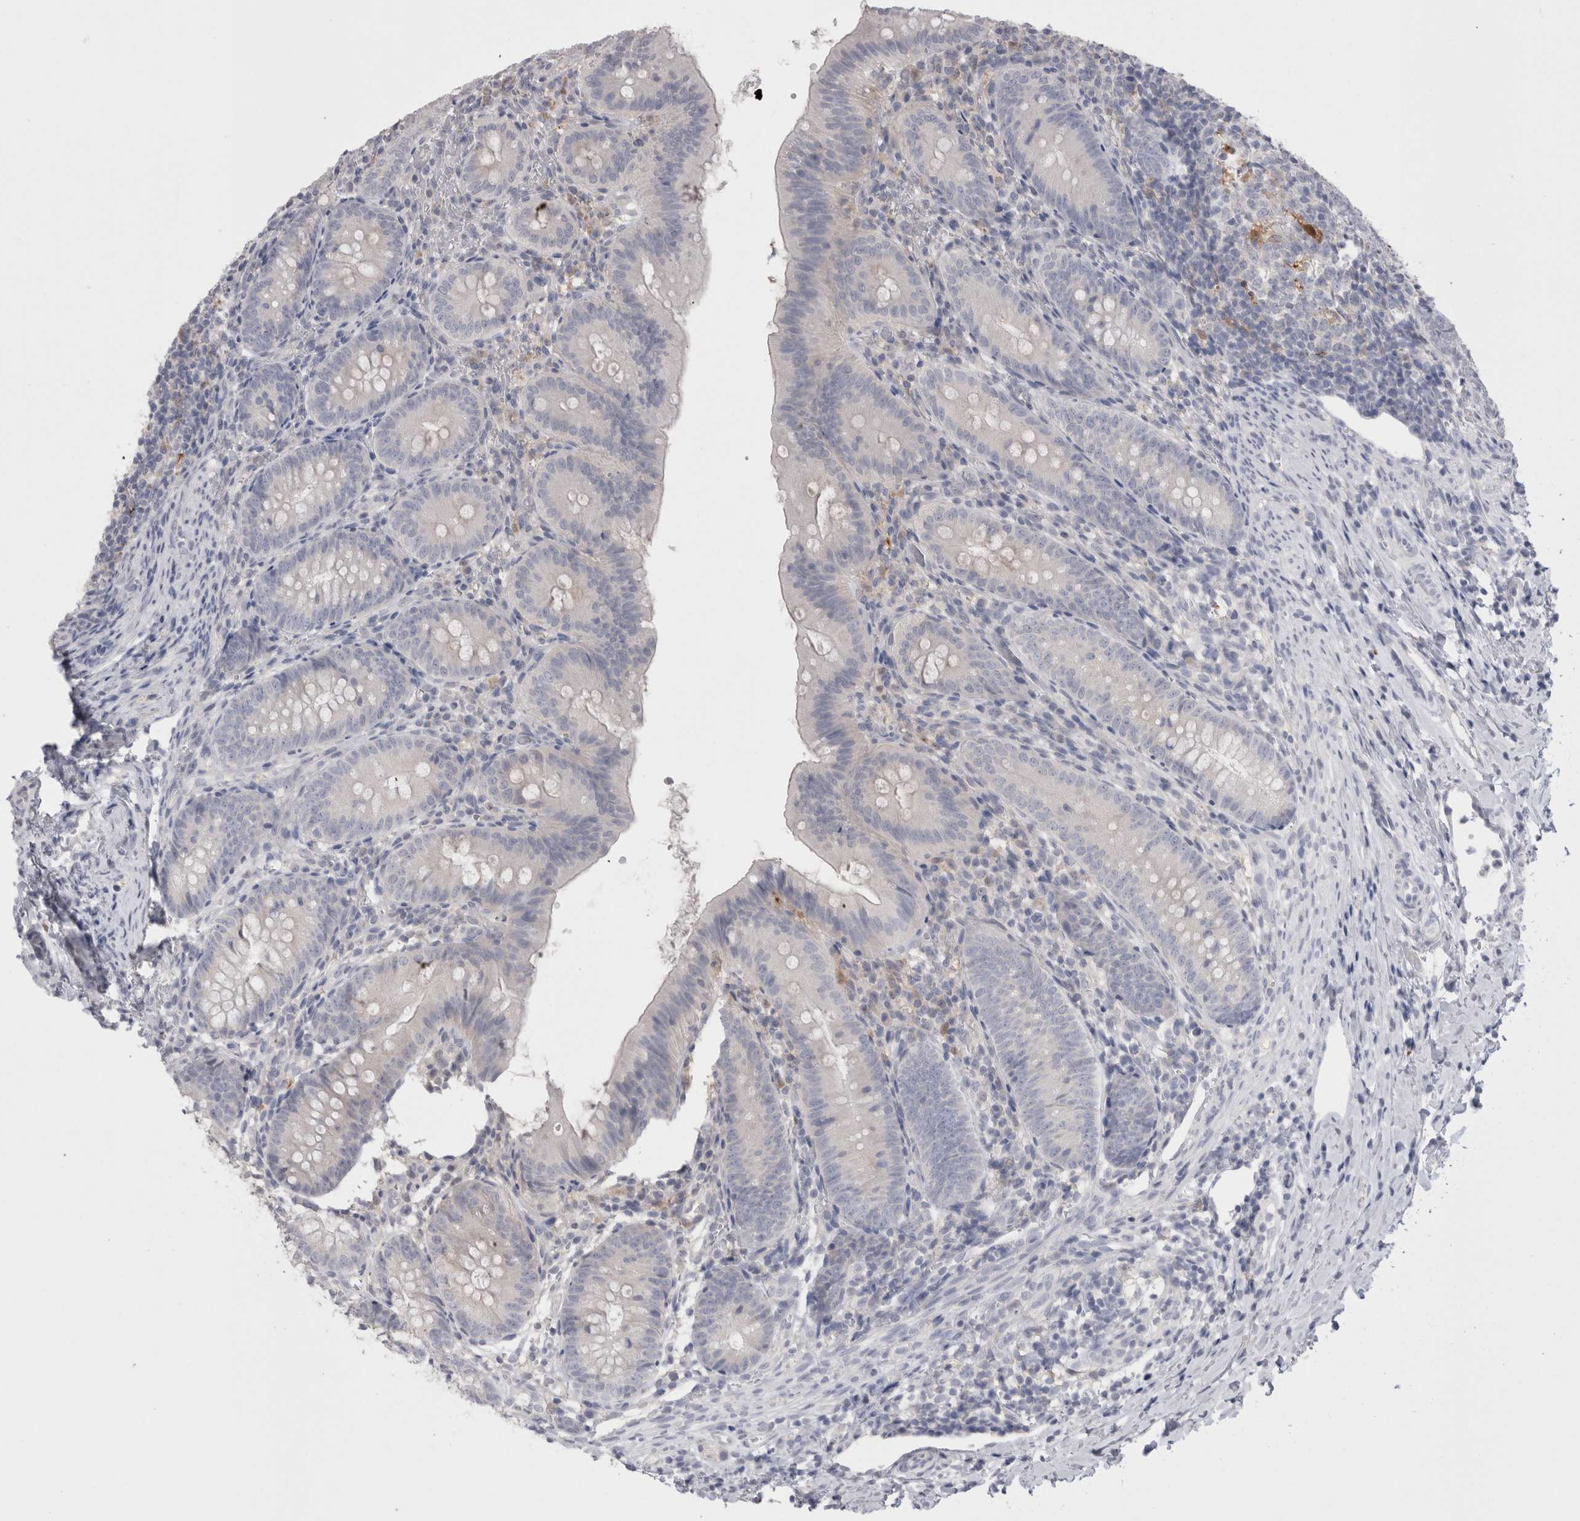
{"staining": {"intensity": "negative", "quantity": "none", "location": "none"}, "tissue": "appendix", "cell_type": "Glandular cells", "image_type": "normal", "snomed": [{"axis": "morphology", "description": "Normal tissue, NOS"}, {"axis": "topography", "description": "Appendix"}], "caption": "Glandular cells are negative for protein expression in benign human appendix. (Stains: DAB (3,3'-diaminobenzidine) IHC with hematoxylin counter stain, Microscopy: brightfield microscopy at high magnification).", "gene": "SUCNR1", "patient": {"sex": "male", "age": 1}}